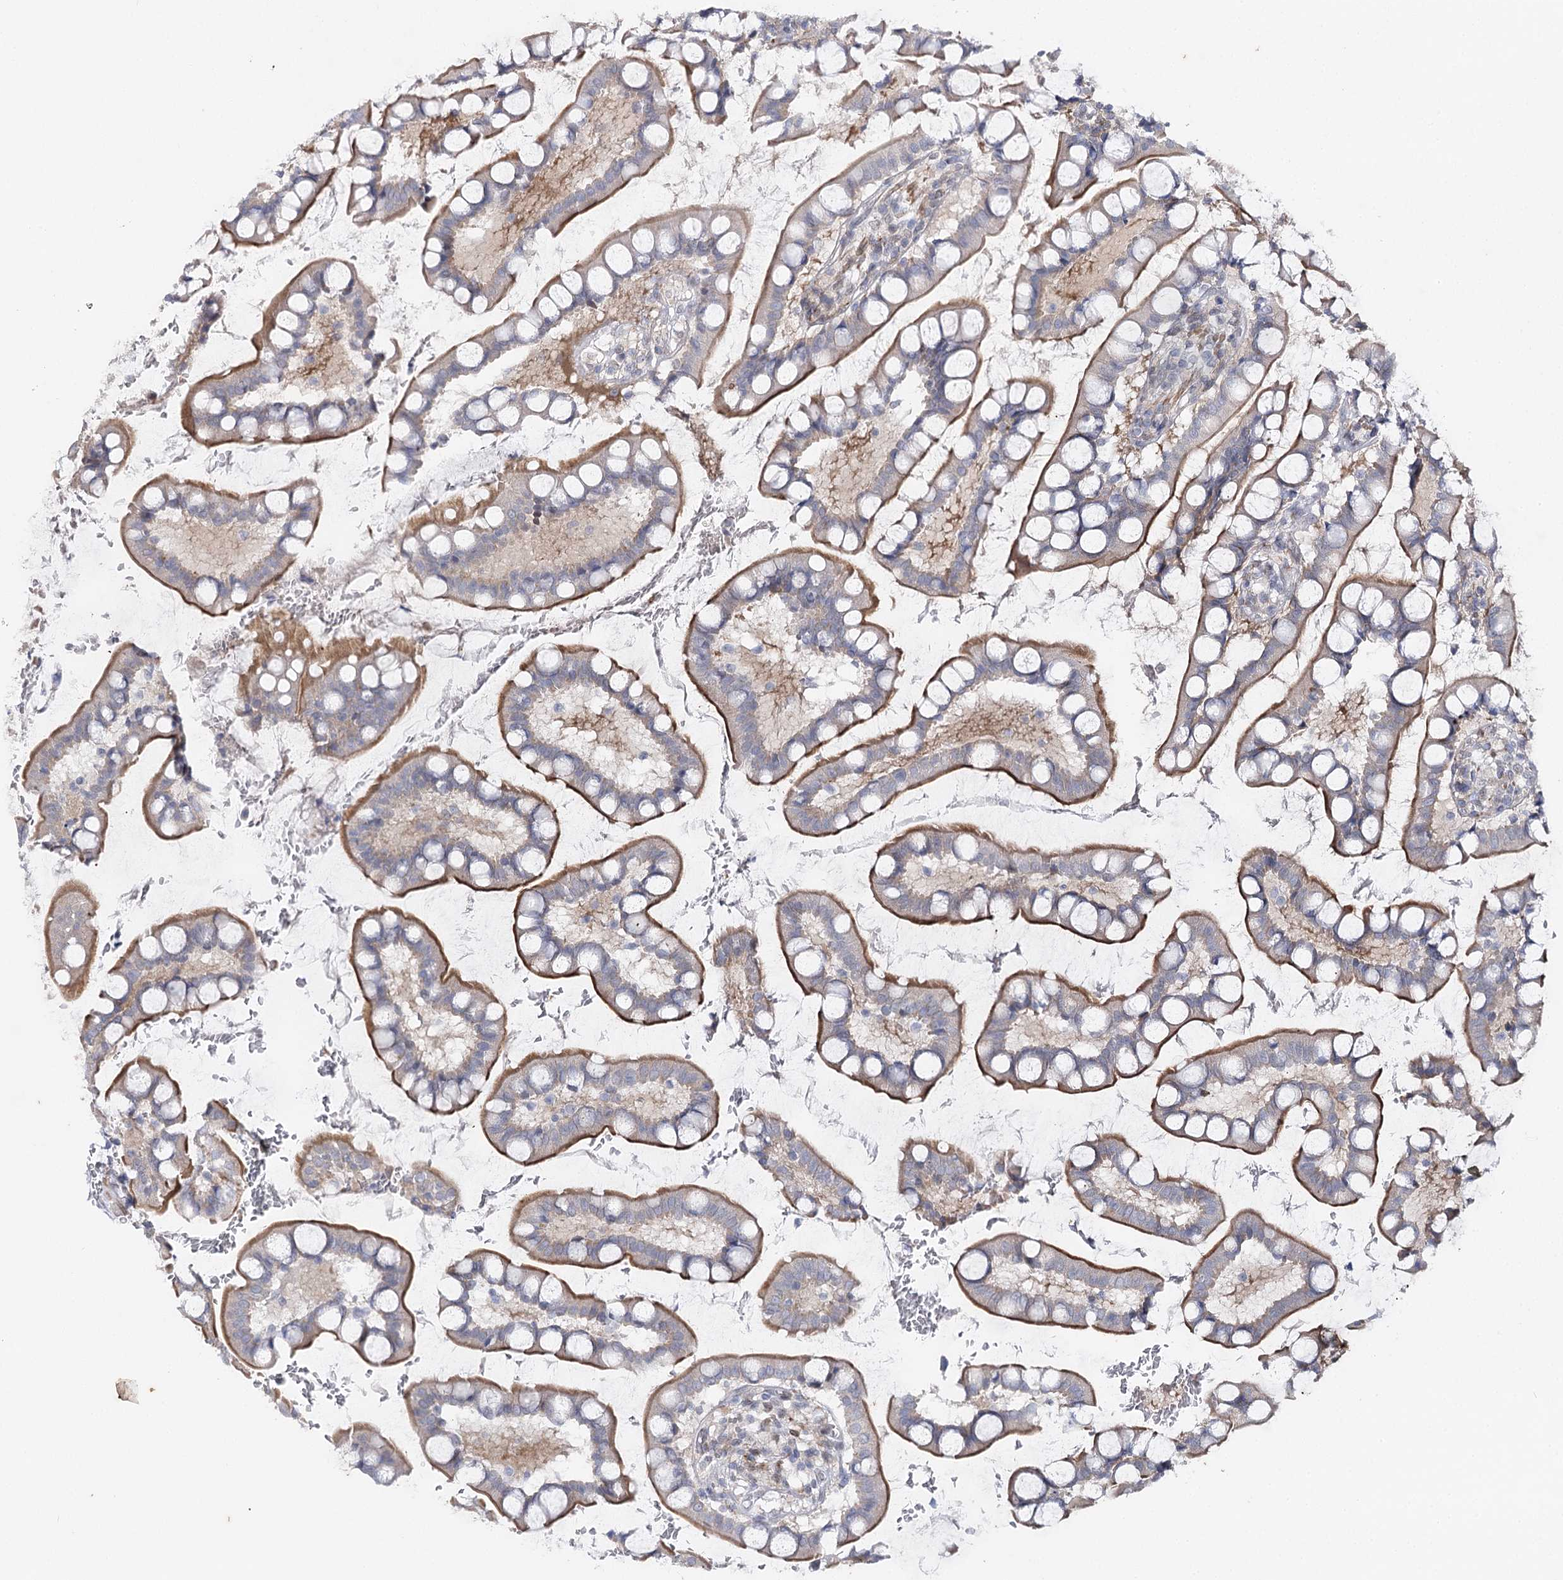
{"staining": {"intensity": "strong", "quantity": "25%-75%", "location": "cytoplasmic/membranous"}, "tissue": "small intestine", "cell_type": "Glandular cells", "image_type": "normal", "snomed": [{"axis": "morphology", "description": "Normal tissue, NOS"}, {"axis": "topography", "description": "Small intestine"}], "caption": "A high amount of strong cytoplasmic/membranous expression is present in approximately 25%-75% of glandular cells in normal small intestine.", "gene": "AGXT2", "patient": {"sex": "male", "age": 52}}